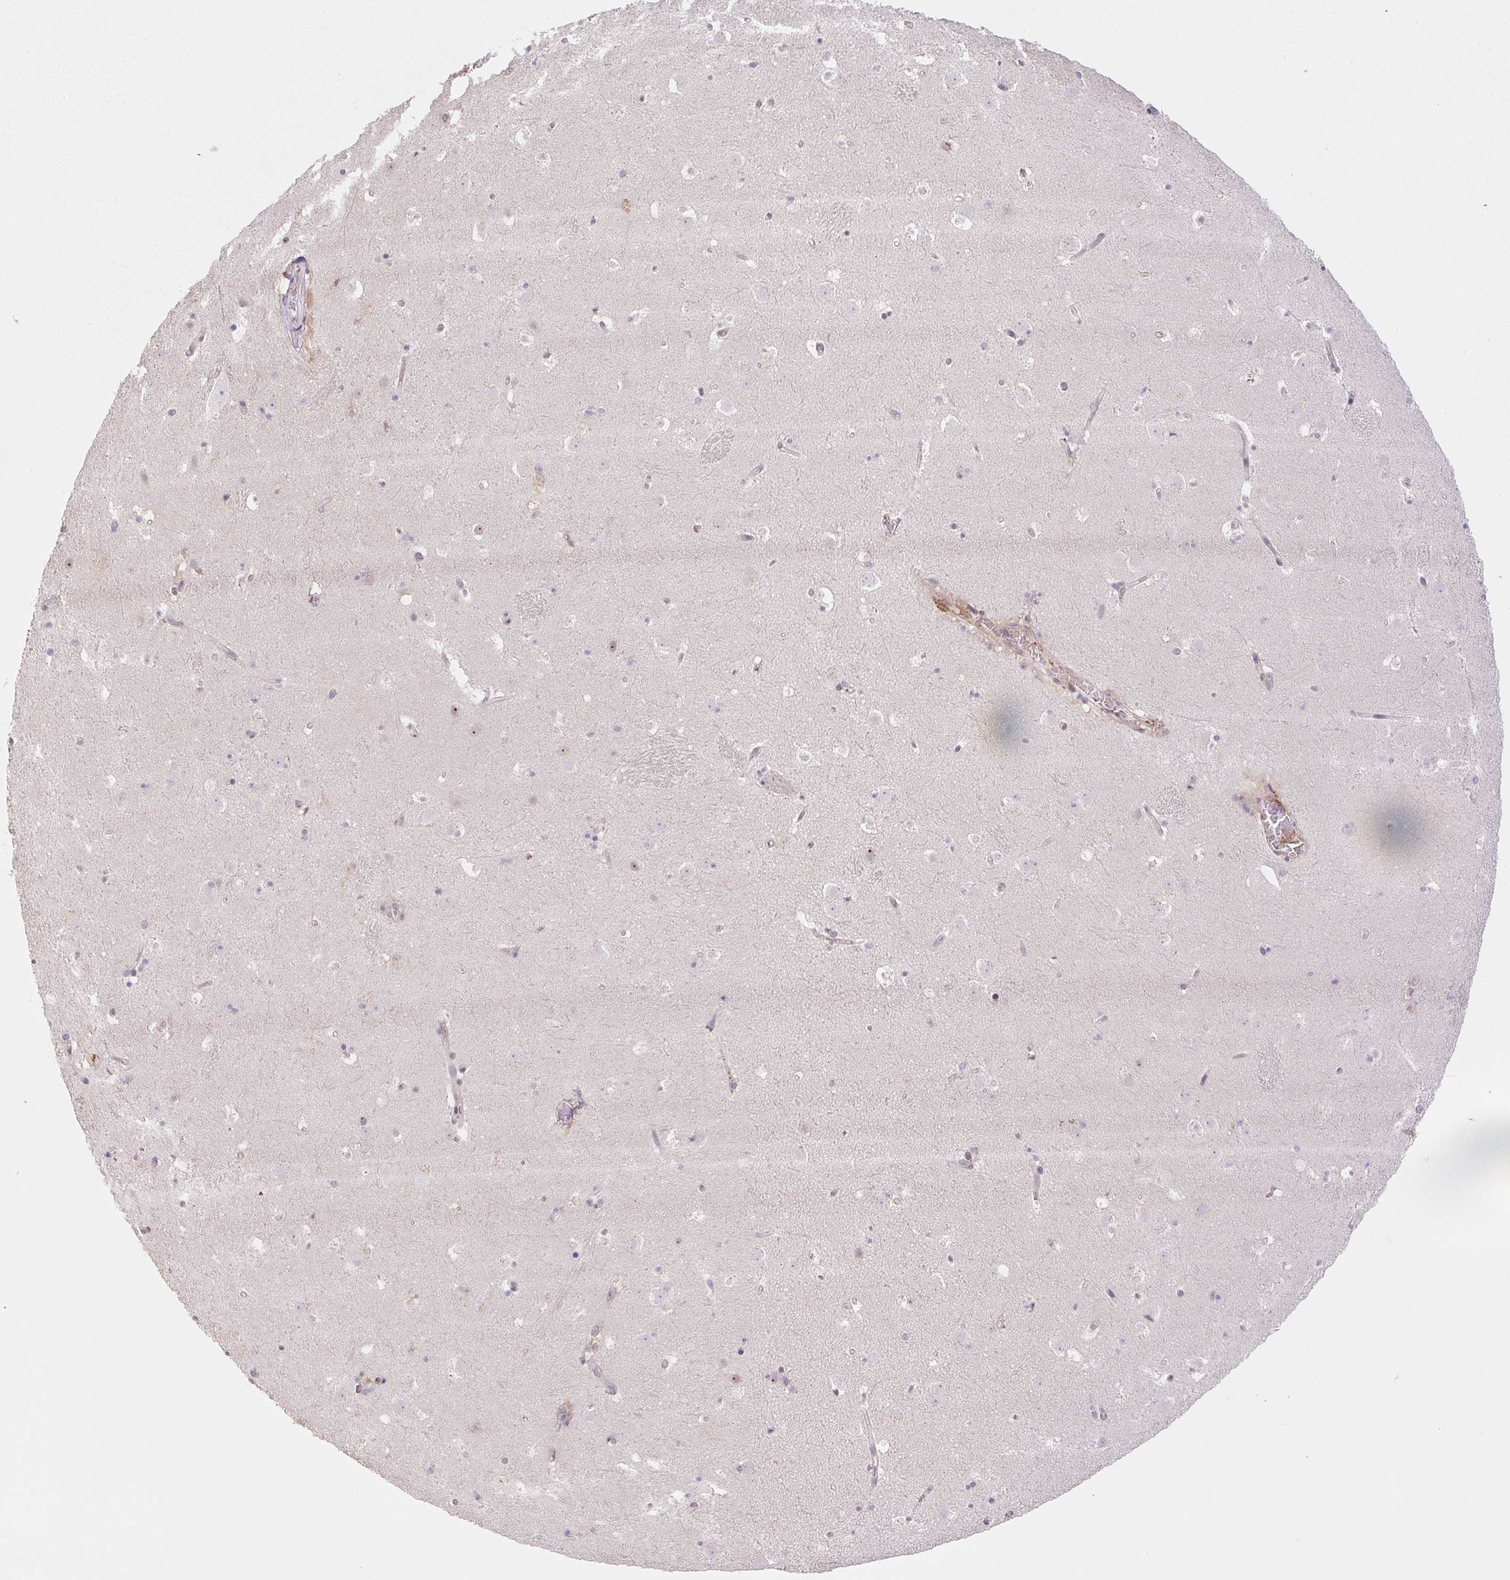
{"staining": {"intensity": "weak", "quantity": "<25%", "location": "cytoplasmic/membranous,nuclear"}, "tissue": "caudate", "cell_type": "Glial cells", "image_type": "normal", "snomed": [{"axis": "morphology", "description": "Normal tissue, NOS"}, {"axis": "topography", "description": "Lateral ventricle wall"}], "caption": "An image of human caudate is negative for staining in glial cells. (Brightfield microscopy of DAB (3,3'-diaminobenzidine) immunohistochemistry (IHC) at high magnification).", "gene": "SGF29", "patient": {"sex": "male", "age": 37}}